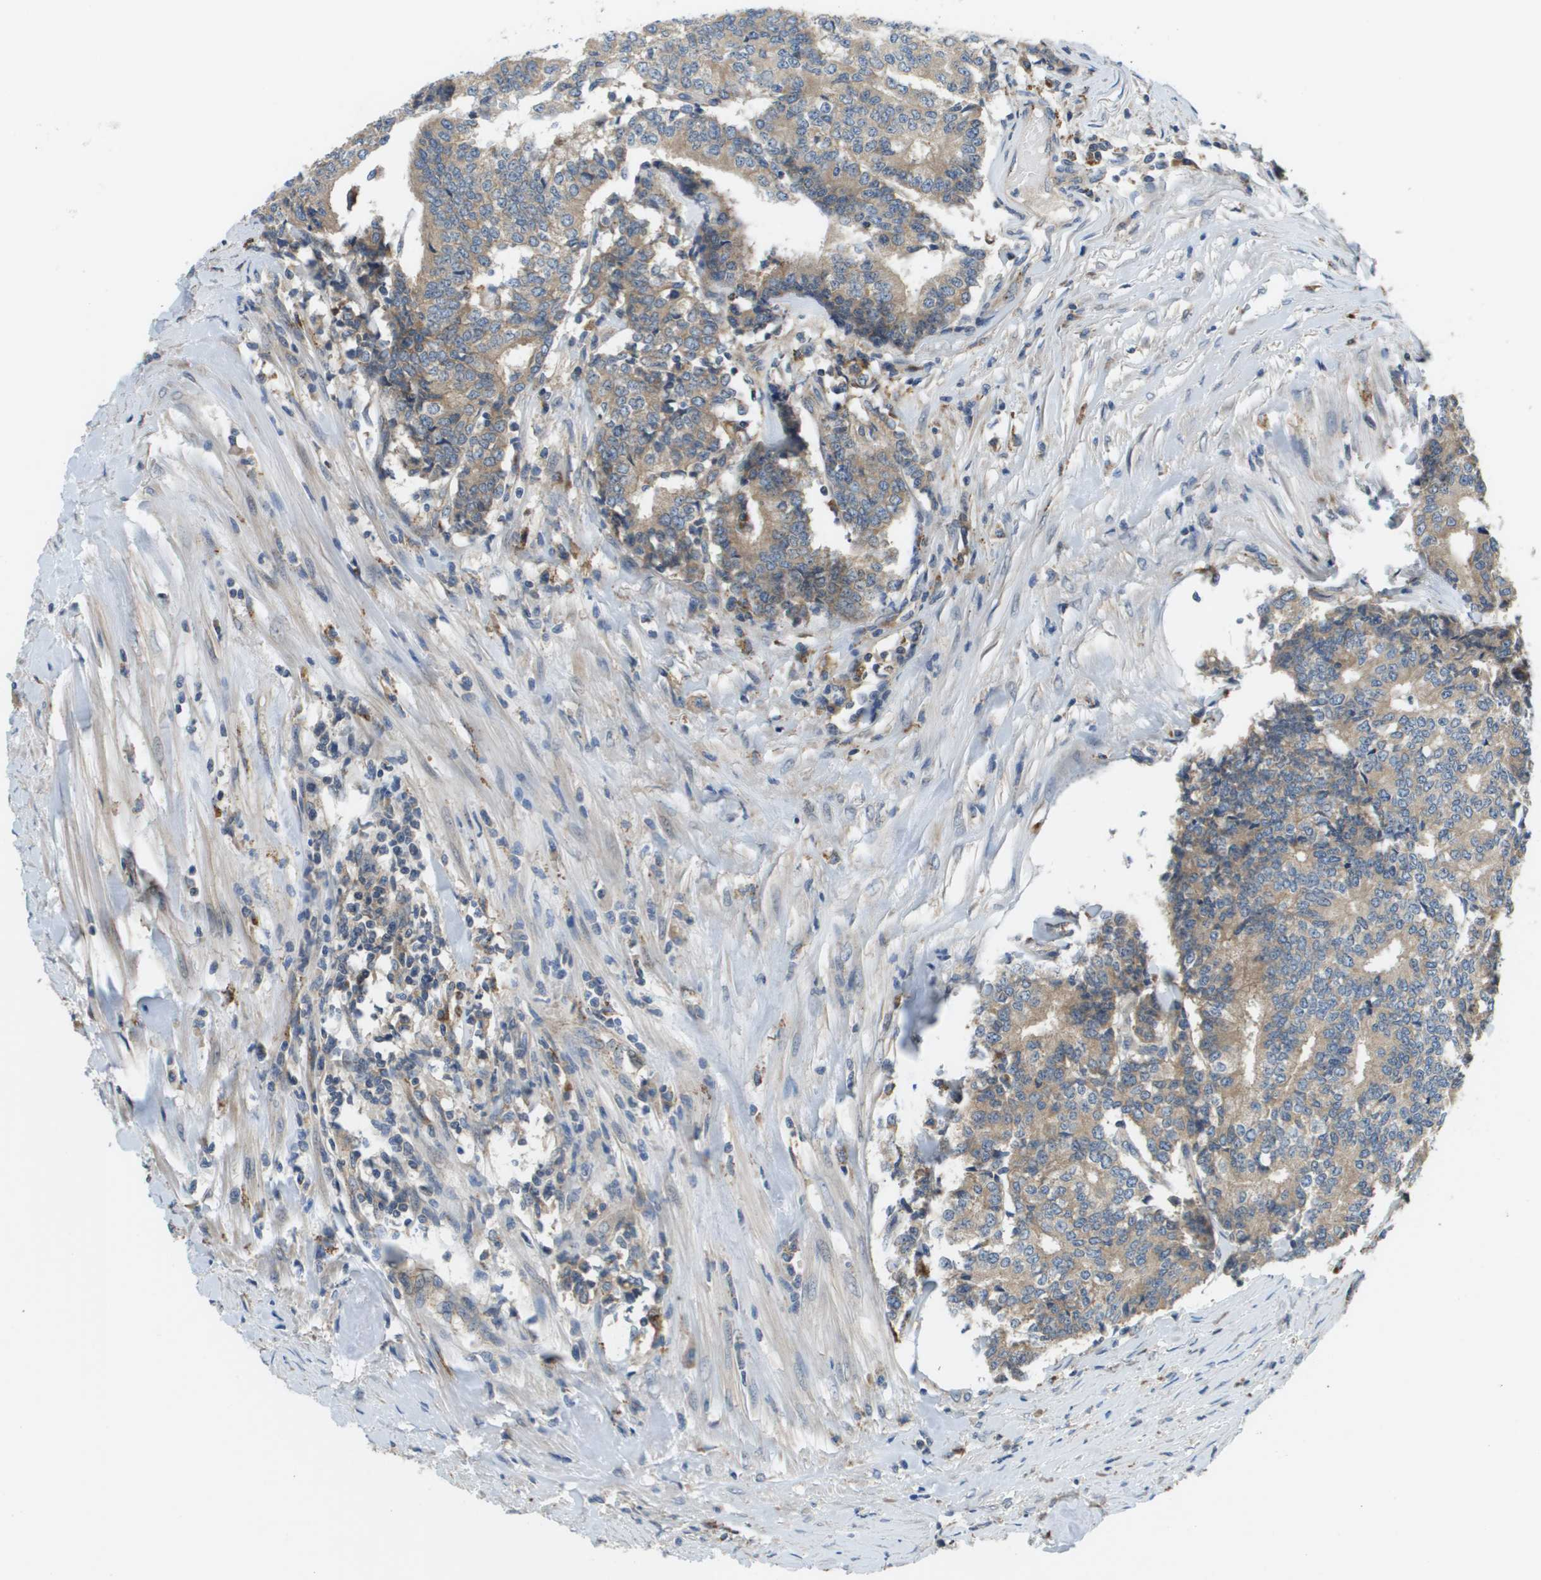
{"staining": {"intensity": "weak", "quantity": ">75%", "location": "cytoplasmic/membranous"}, "tissue": "prostate cancer", "cell_type": "Tumor cells", "image_type": "cancer", "snomed": [{"axis": "morphology", "description": "Normal tissue, NOS"}, {"axis": "morphology", "description": "Adenocarcinoma, High grade"}, {"axis": "topography", "description": "Prostate"}, {"axis": "topography", "description": "Seminal veicle"}], "caption": "Prostate high-grade adenocarcinoma tissue reveals weak cytoplasmic/membranous staining in about >75% of tumor cells", "gene": "SLC25A20", "patient": {"sex": "male", "age": 55}}